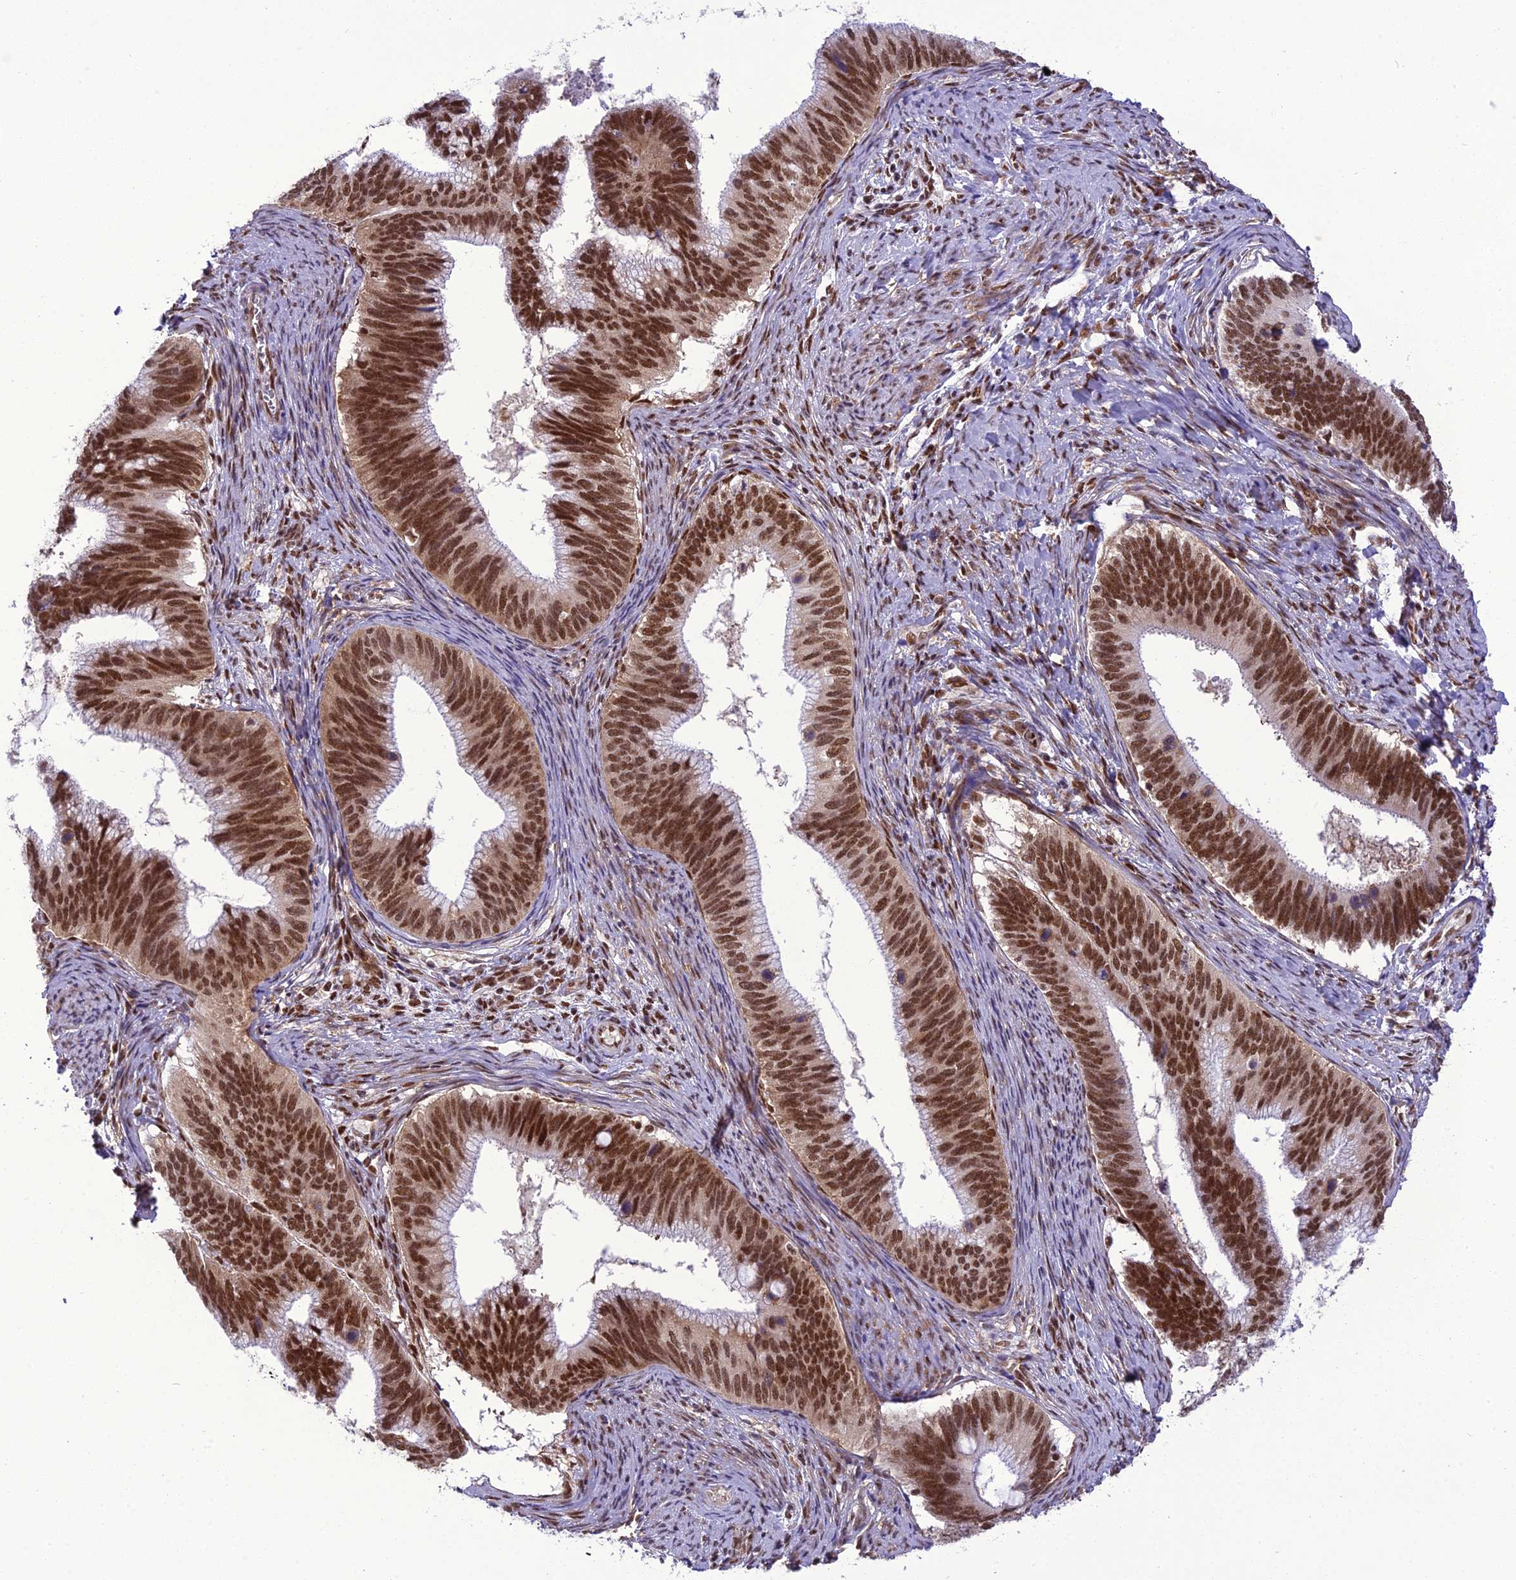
{"staining": {"intensity": "strong", "quantity": ">75%", "location": "nuclear"}, "tissue": "cervical cancer", "cell_type": "Tumor cells", "image_type": "cancer", "snomed": [{"axis": "morphology", "description": "Adenocarcinoma, NOS"}, {"axis": "topography", "description": "Cervix"}], "caption": "Immunohistochemistry of human adenocarcinoma (cervical) displays high levels of strong nuclear expression in approximately >75% of tumor cells. The protein of interest is stained brown, and the nuclei are stained in blue (DAB (3,3'-diaminobenzidine) IHC with brightfield microscopy, high magnification).", "gene": "DDX1", "patient": {"sex": "female", "age": 42}}